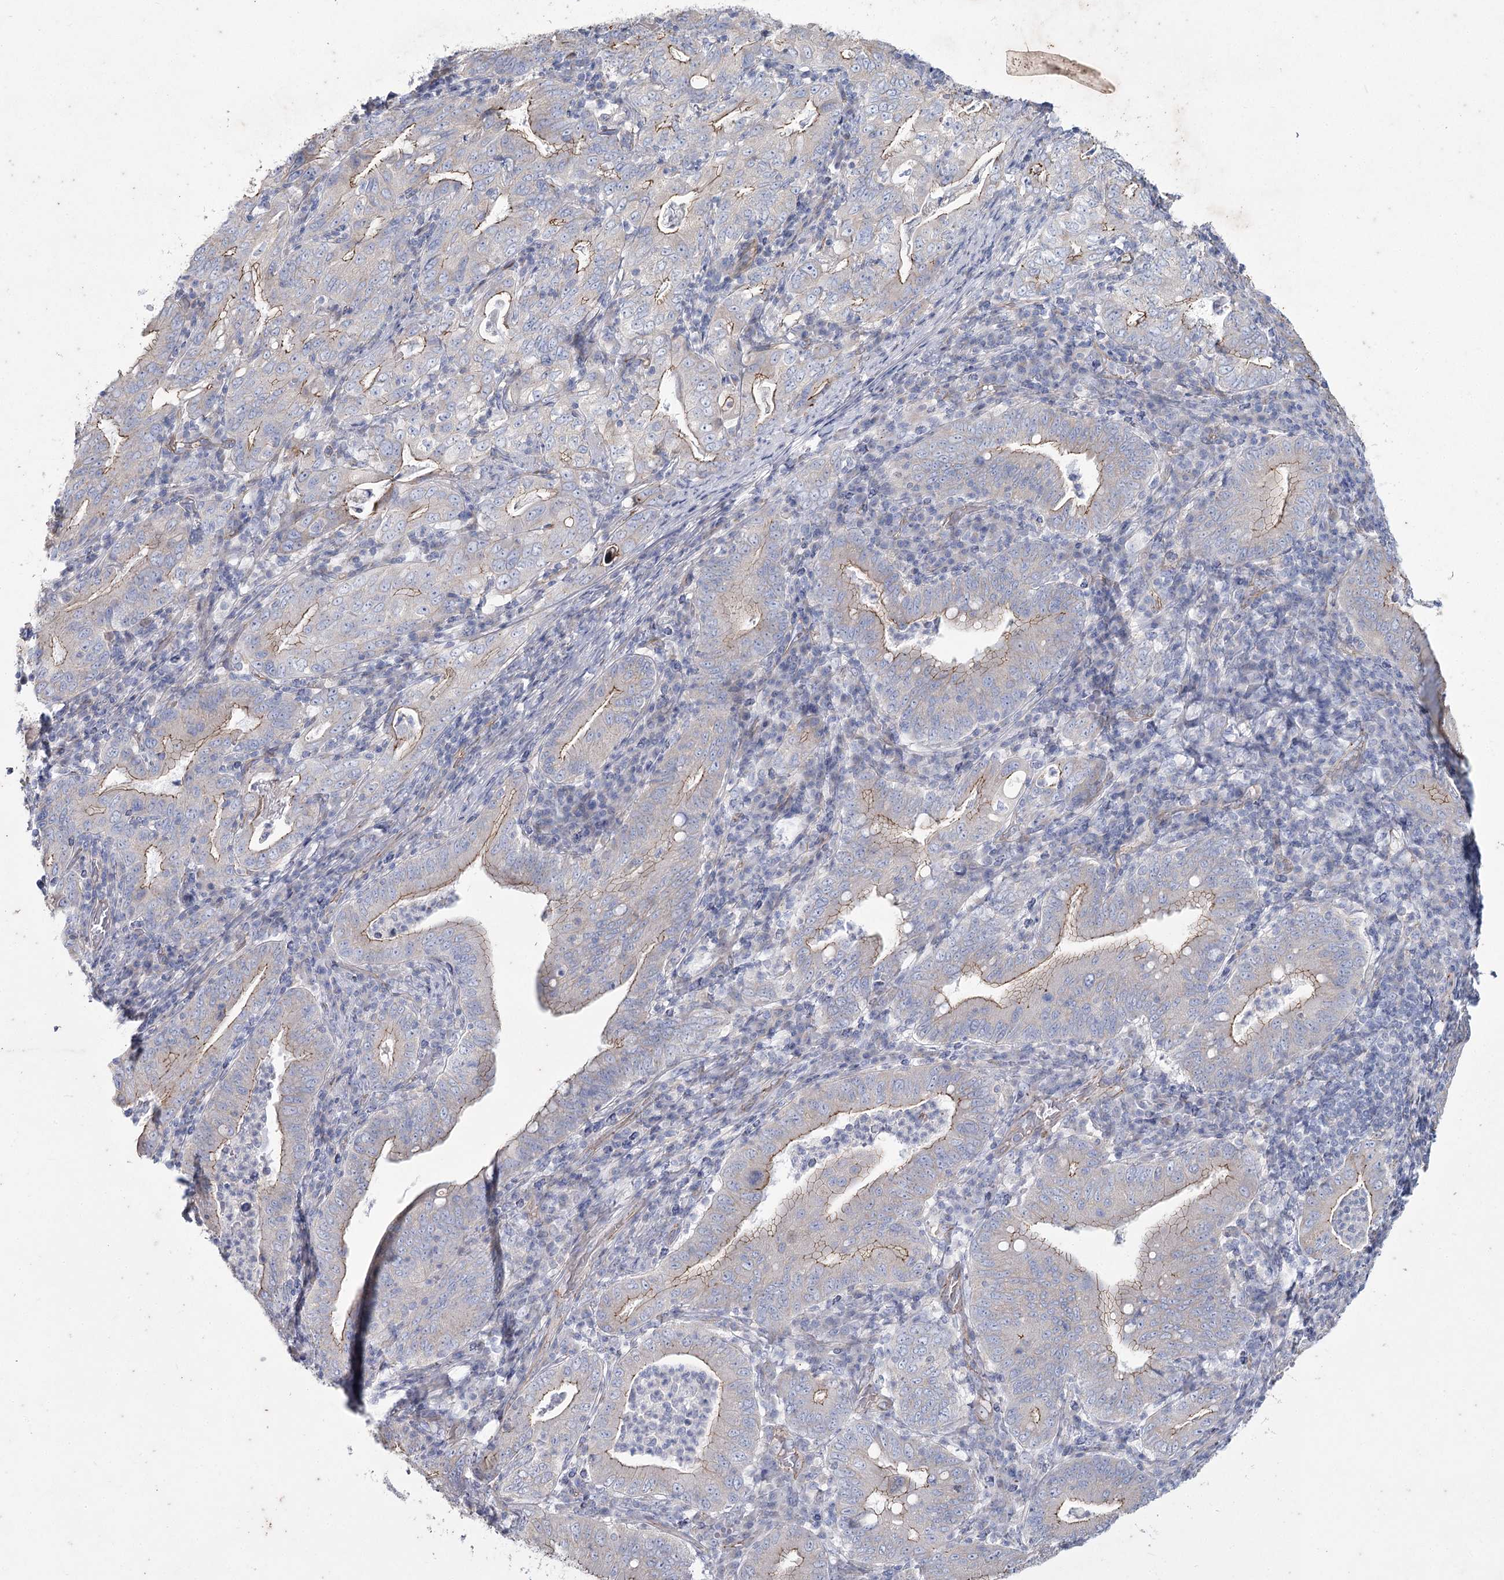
{"staining": {"intensity": "moderate", "quantity": ">75%", "location": "cytoplasmic/membranous"}, "tissue": "stomach cancer", "cell_type": "Tumor cells", "image_type": "cancer", "snomed": [{"axis": "morphology", "description": "Normal tissue, NOS"}, {"axis": "morphology", "description": "Adenocarcinoma, NOS"}, {"axis": "topography", "description": "Esophagus"}, {"axis": "topography", "description": "Stomach, upper"}, {"axis": "topography", "description": "Peripheral nerve tissue"}], "caption": "DAB immunohistochemical staining of adenocarcinoma (stomach) shows moderate cytoplasmic/membranous protein staining in approximately >75% of tumor cells. The staining was performed using DAB (3,3'-diaminobenzidine), with brown indicating positive protein expression. Nuclei are stained blue with hematoxylin.", "gene": "LDLRAD3", "patient": {"sex": "male", "age": 62}}